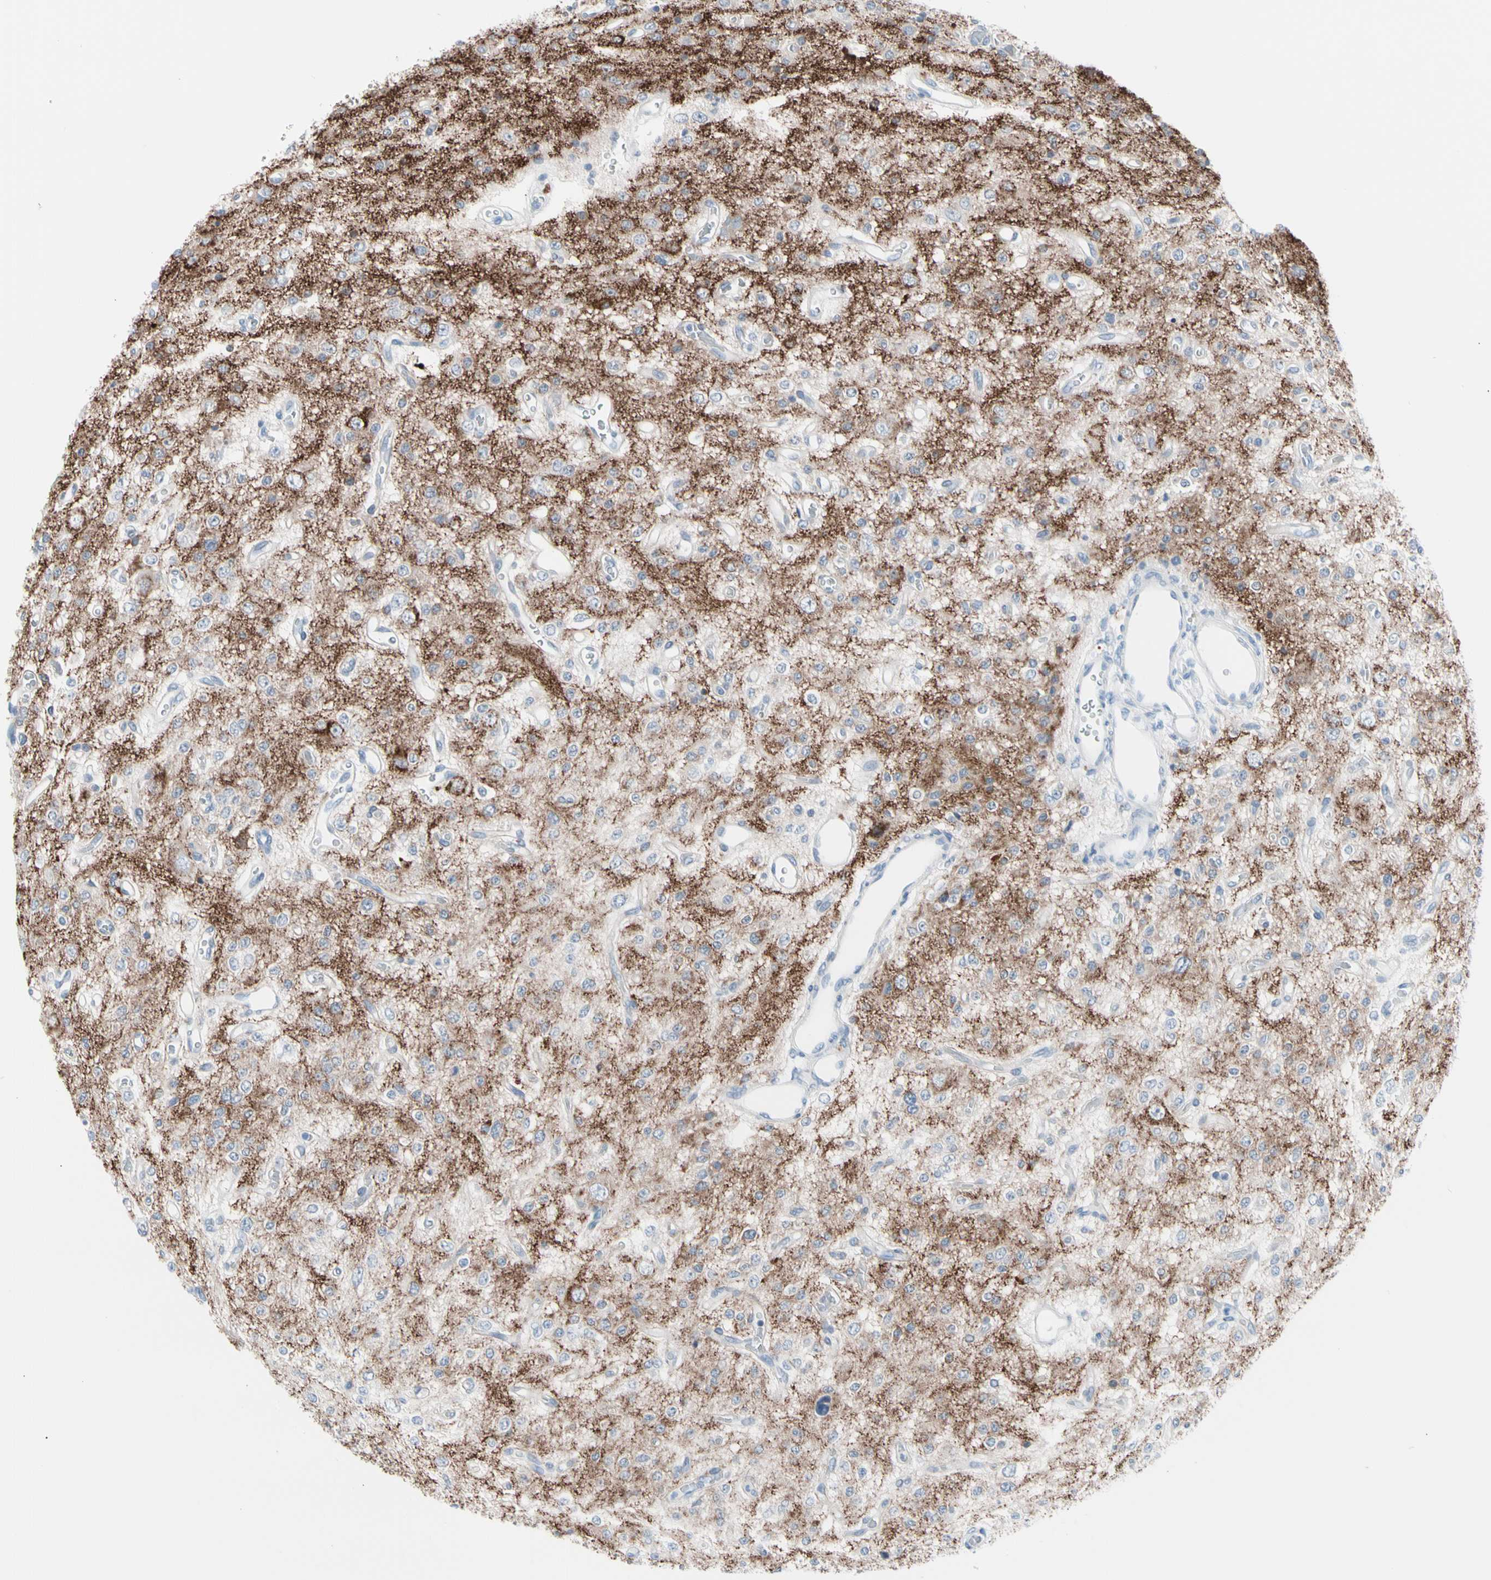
{"staining": {"intensity": "negative", "quantity": "none", "location": "none"}, "tissue": "glioma", "cell_type": "Tumor cells", "image_type": "cancer", "snomed": [{"axis": "morphology", "description": "Glioma, malignant, Low grade"}, {"axis": "topography", "description": "Brain"}], "caption": "This is an IHC photomicrograph of human low-grade glioma (malignant). There is no positivity in tumor cells.", "gene": "HK1", "patient": {"sex": "male", "age": 38}}